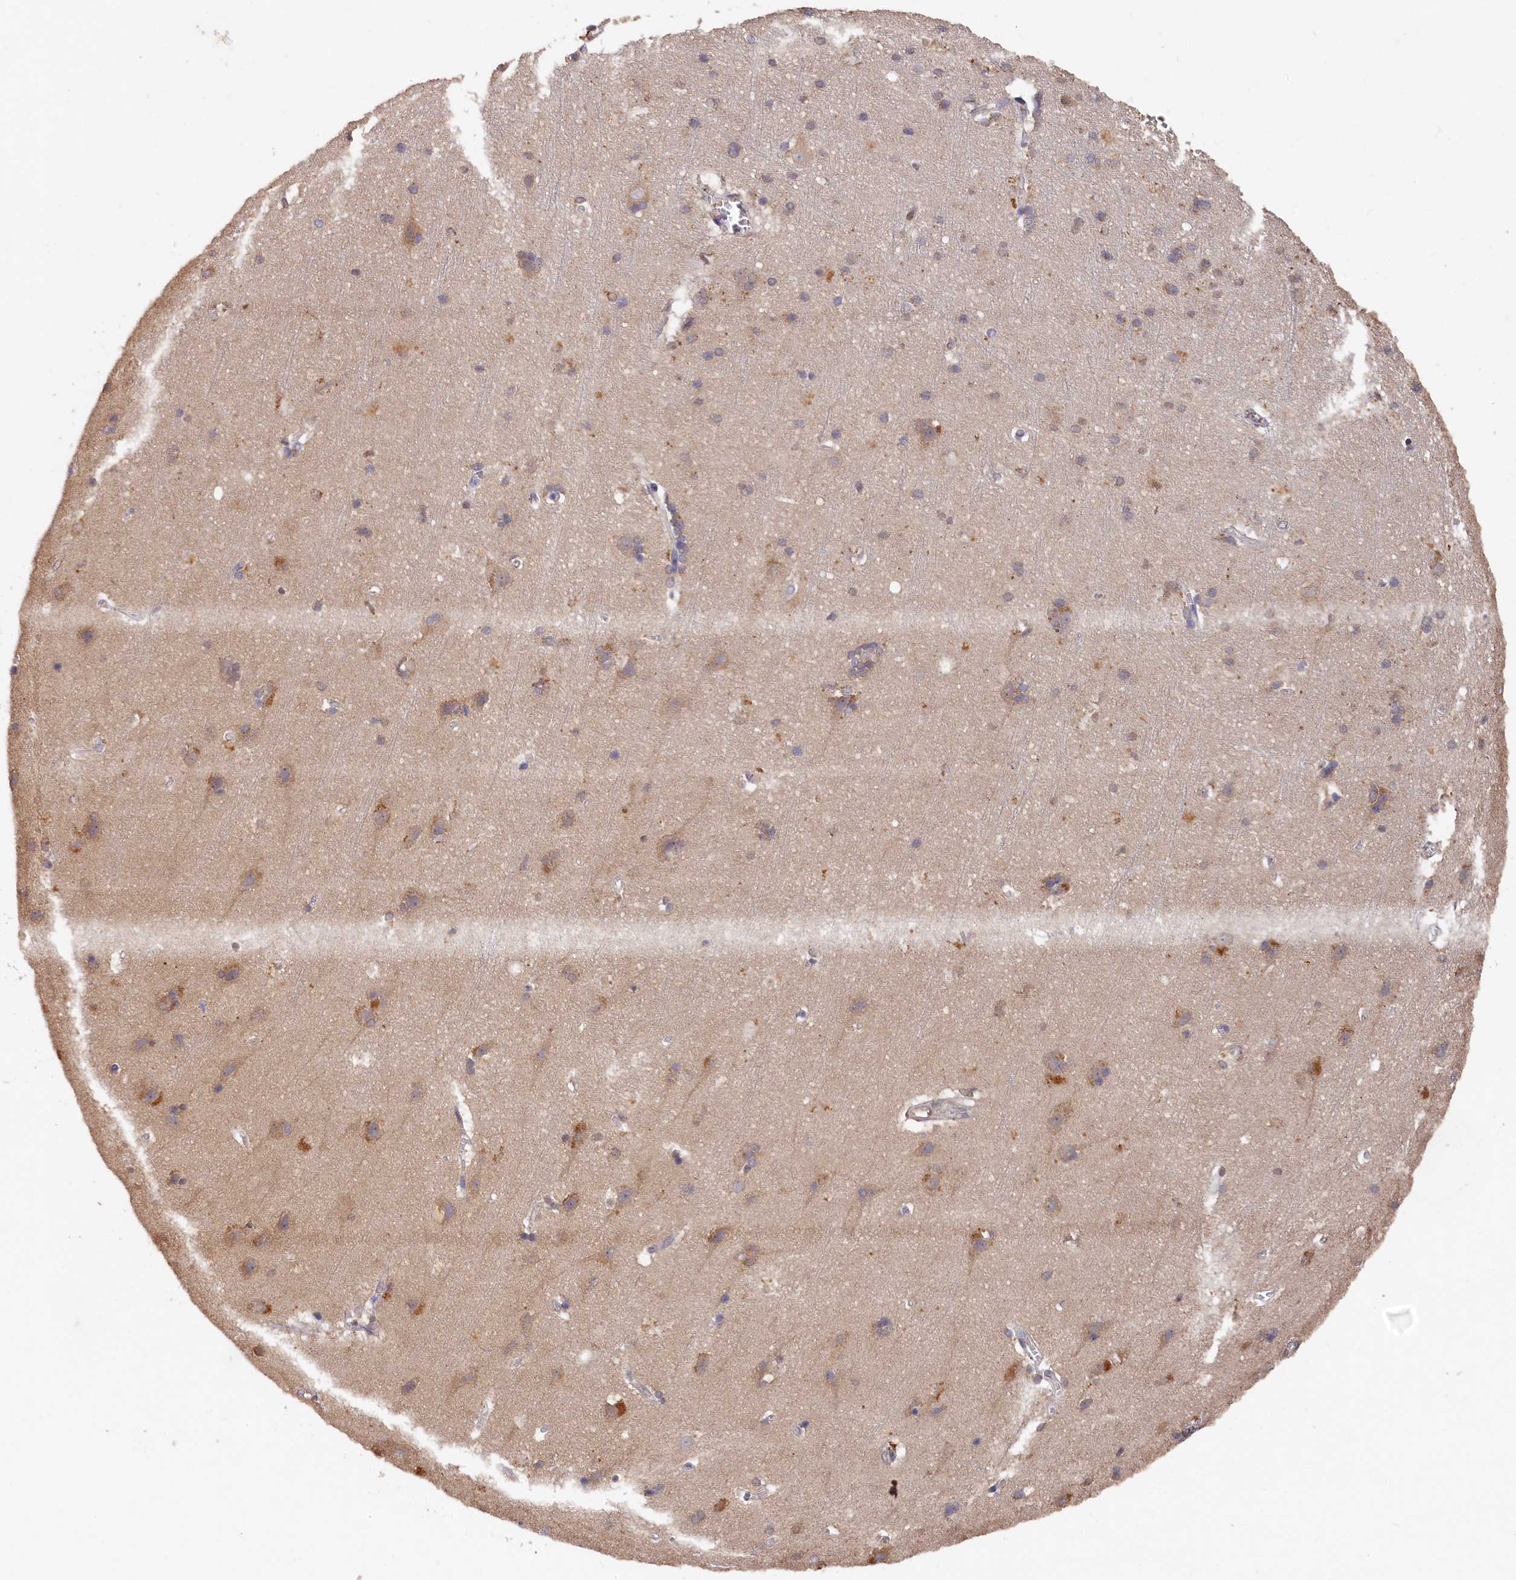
{"staining": {"intensity": "negative", "quantity": "none", "location": "none"}, "tissue": "cerebral cortex", "cell_type": "Endothelial cells", "image_type": "normal", "snomed": [{"axis": "morphology", "description": "Normal tissue, NOS"}, {"axis": "topography", "description": "Cerebral cortex"}], "caption": "IHC photomicrograph of unremarkable cerebral cortex: cerebral cortex stained with DAB reveals no significant protein staining in endothelial cells.", "gene": "DHRS11", "patient": {"sex": "male", "age": 54}}